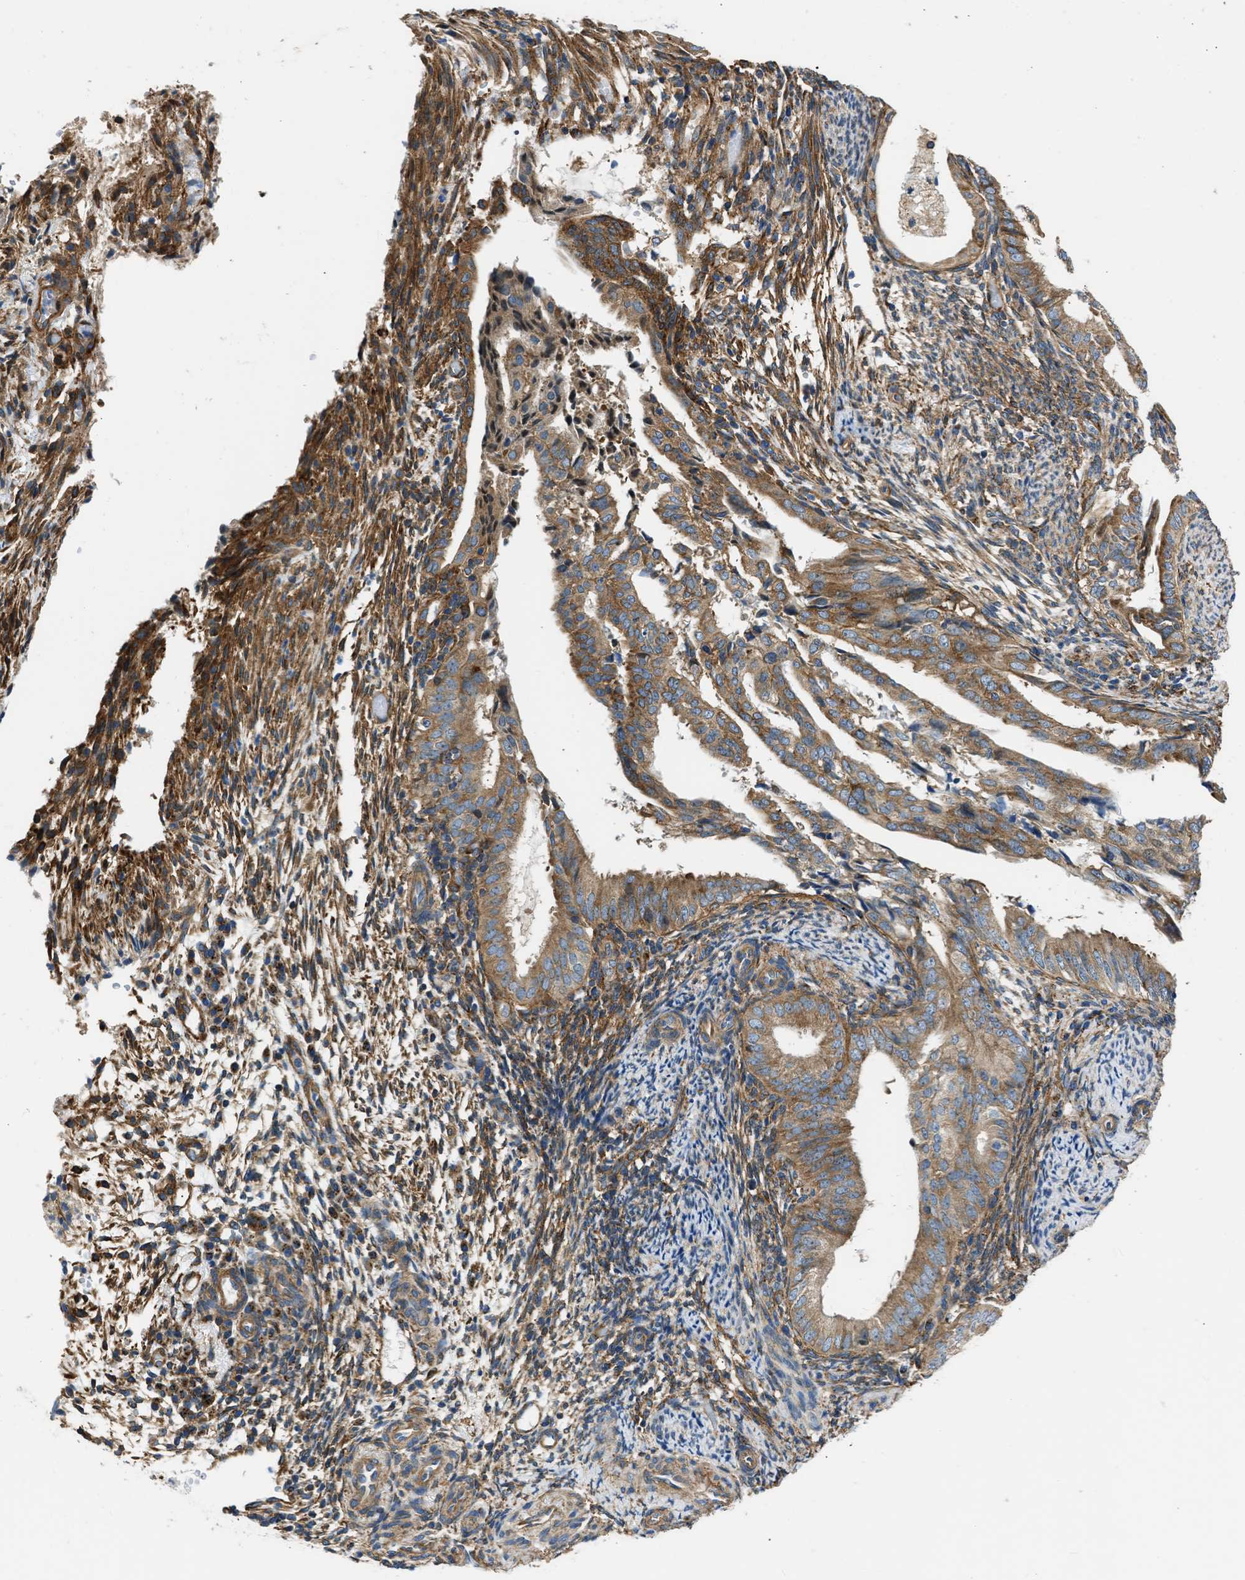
{"staining": {"intensity": "moderate", "quantity": ">75%", "location": "cytoplasmic/membranous"}, "tissue": "endometrial cancer", "cell_type": "Tumor cells", "image_type": "cancer", "snomed": [{"axis": "morphology", "description": "Adenocarcinoma, NOS"}, {"axis": "topography", "description": "Endometrium"}], "caption": "Endometrial adenocarcinoma stained with DAB (3,3'-diaminobenzidine) immunohistochemistry (IHC) displays medium levels of moderate cytoplasmic/membranous positivity in approximately >75% of tumor cells.", "gene": "SEPTIN2", "patient": {"sex": "female", "age": 58}}